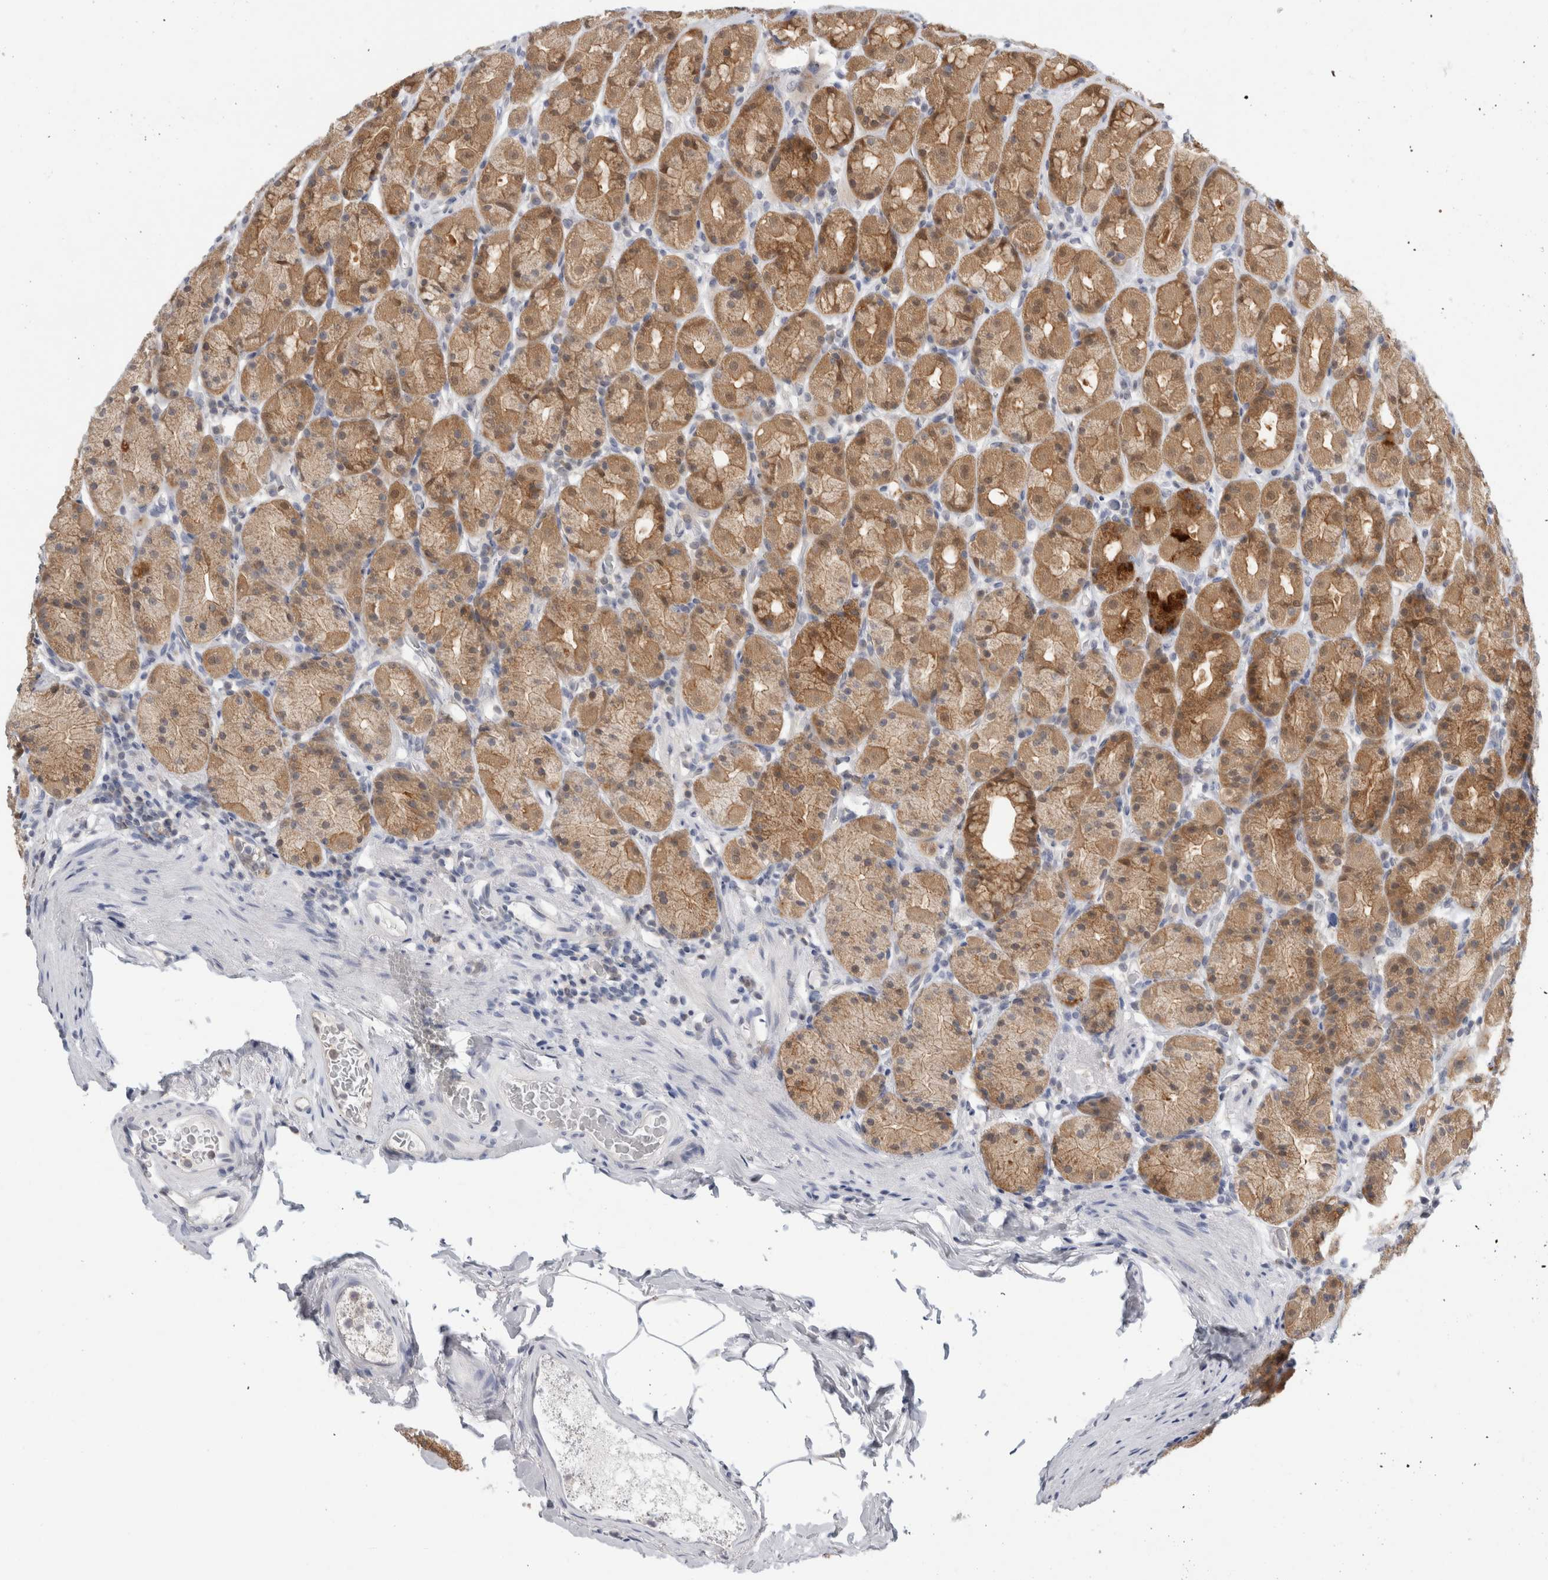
{"staining": {"intensity": "strong", "quantity": "25%-75%", "location": "cytoplasmic/membranous,nuclear"}, "tissue": "stomach", "cell_type": "Glandular cells", "image_type": "normal", "snomed": [{"axis": "morphology", "description": "Normal tissue, NOS"}, {"axis": "topography", "description": "Stomach, upper"}], "caption": "Immunohistochemistry (IHC) of normal stomach displays high levels of strong cytoplasmic/membranous,nuclear expression in approximately 25%-75% of glandular cells.", "gene": "CASP6", "patient": {"sex": "male", "age": 68}}